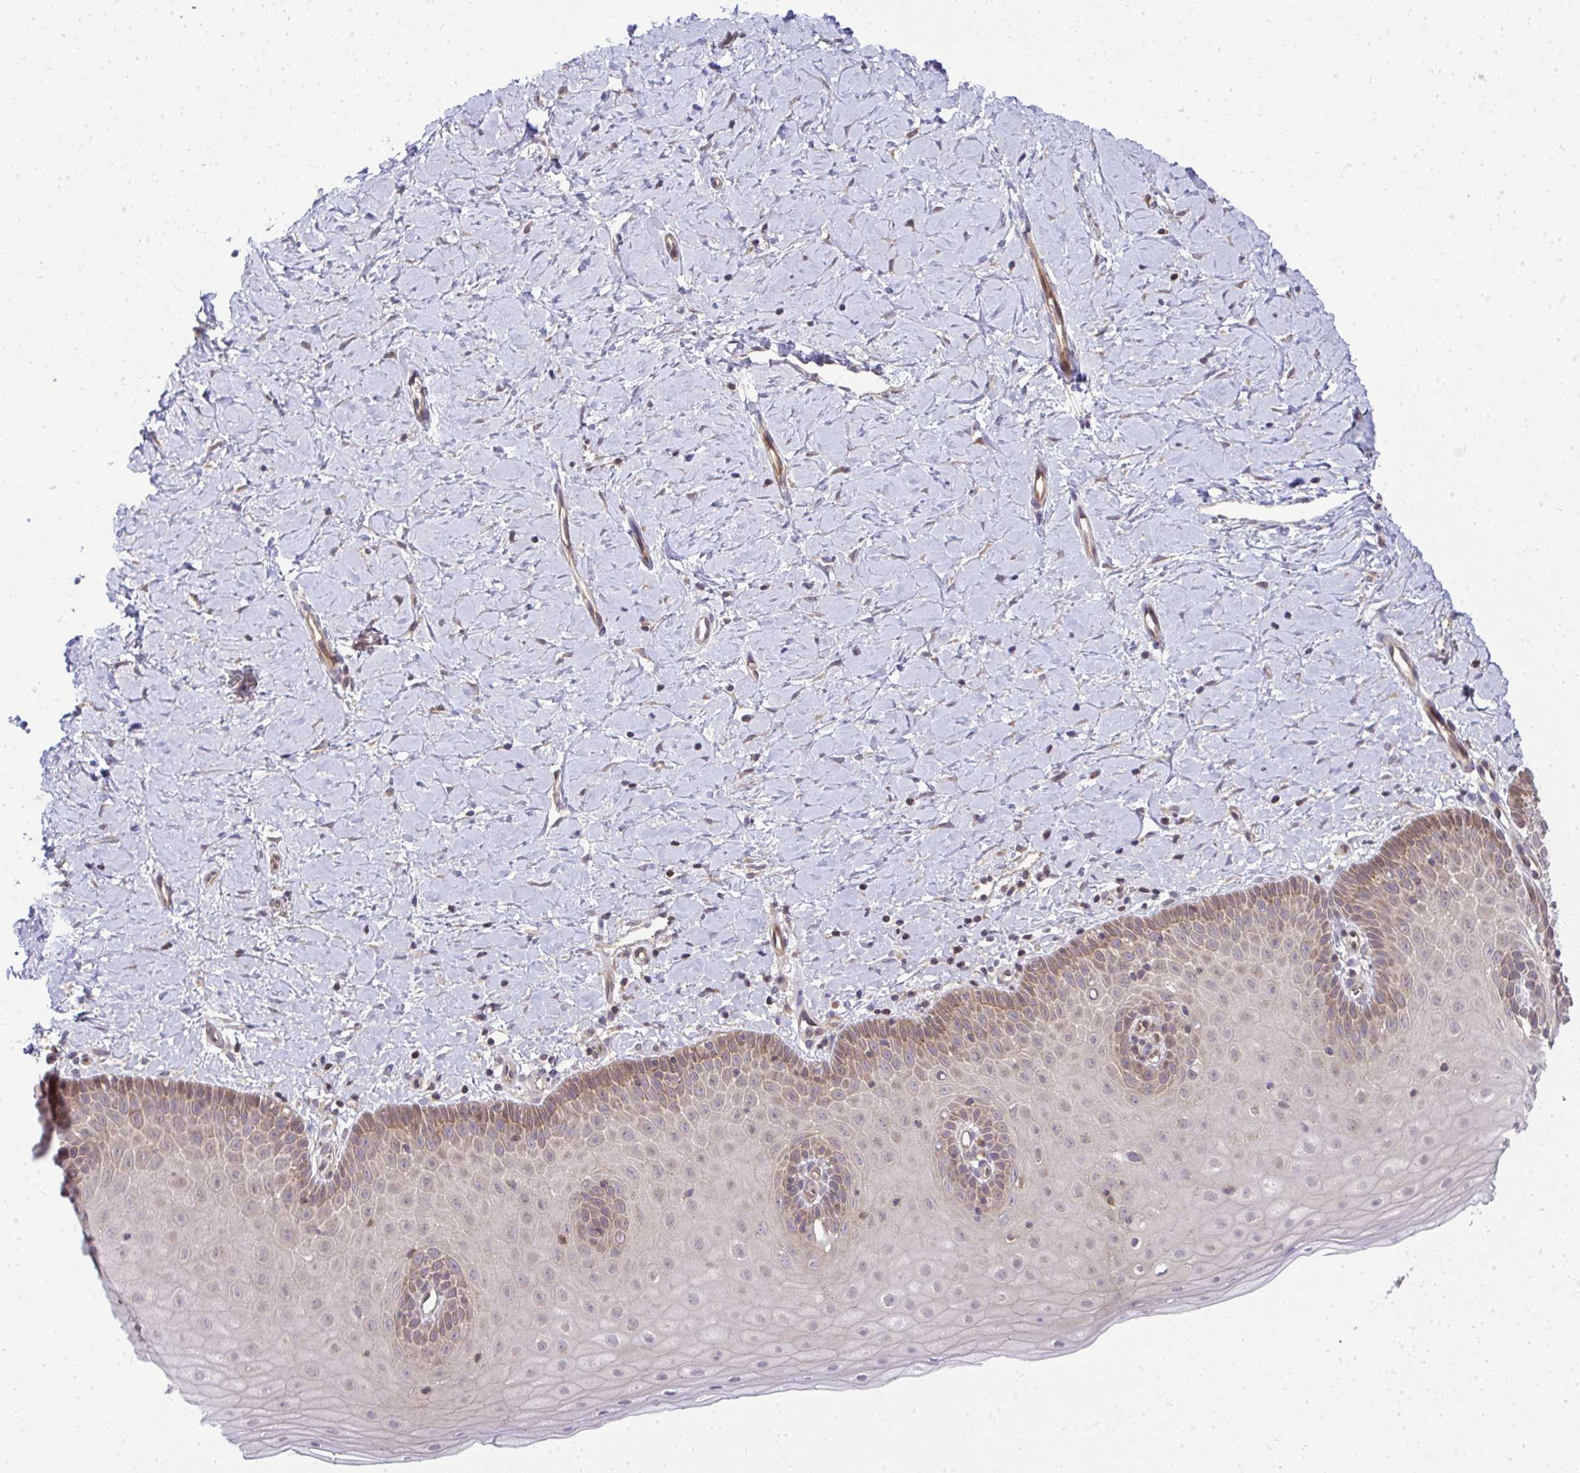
{"staining": {"intensity": "moderate", "quantity": "25%-75%", "location": "cytoplasmic/membranous"}, "tissue": "cervix", "cell_type": "Squamous epithelial cells", "image_type": "normal", "snomed": [{"axis": "morphology", "description": "Normal tissue, NOS"}, {"axis": "topography", "description": "Cervix"}], "caption": "Immunohistochemistry micrograph of unremarkable cervix: cervix stained using immunohistochemistry (IHC) reveals medium levels of moderate protein expression localized specifically in the cytoplasmic/membranous of squamous epithelial cells, appearing as a cytoplasmic/membranous brown color.", "gene": "HDHD2", "patient": {"sex": "female", "age": 37}}